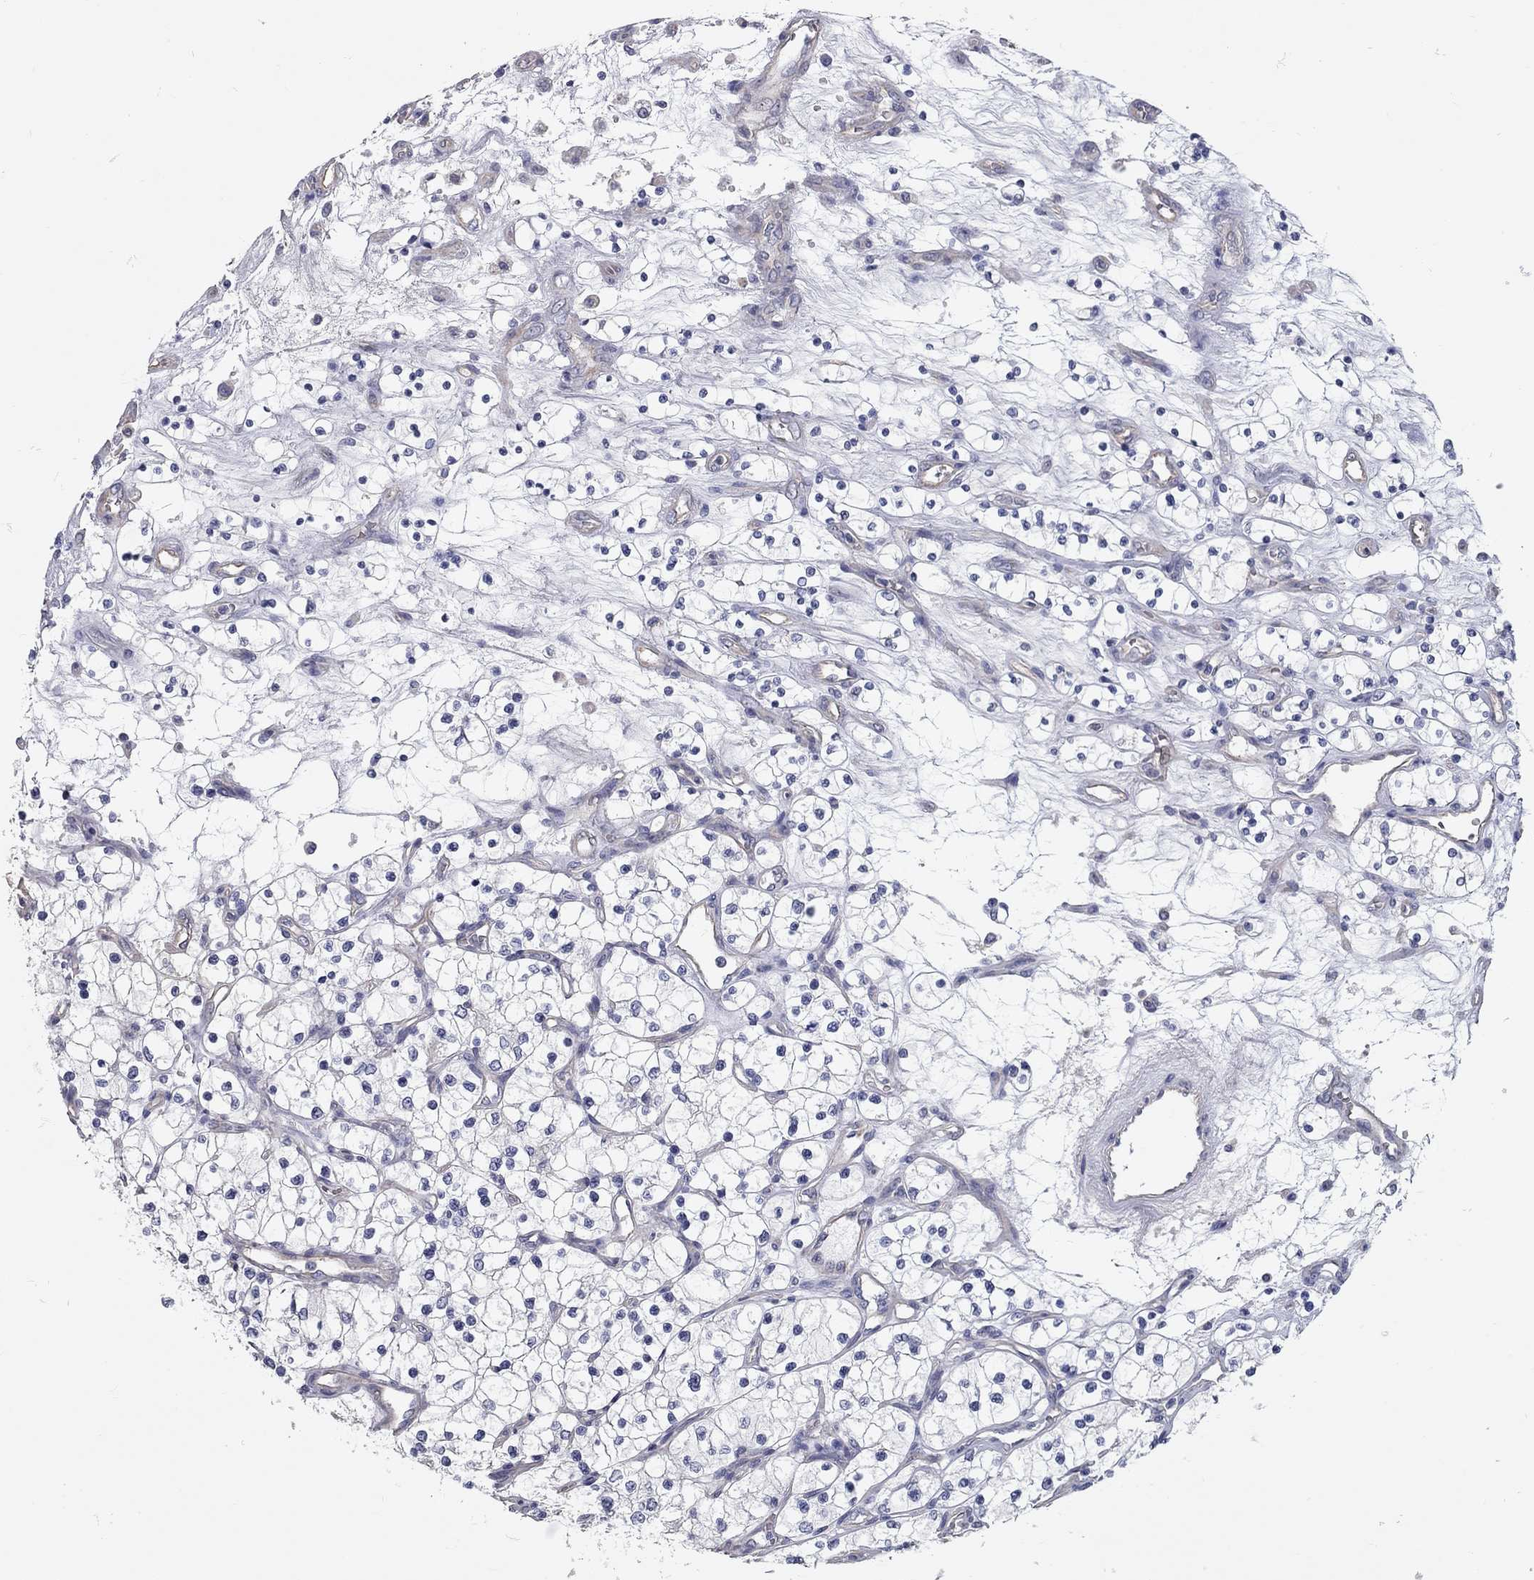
{"staining": {"intensity": "negative", "quantity": "none", "location": "none"}, "tissue": "renal cancer", "cell_type": "Tumor cells", "image_type": "cancer", "snomed": [{"axis": "morphology", "description": "Adenocarcinoma, NOS"}, {"axis": "topography", "description": "Kidney"}], "caption": "This is an immunohistochemistry histopathology image of adenocarcinoma (renal). There is no staining in tumor cells.", "gene": "C10orf90", "patient": {"sex": "female", "age": 69}}